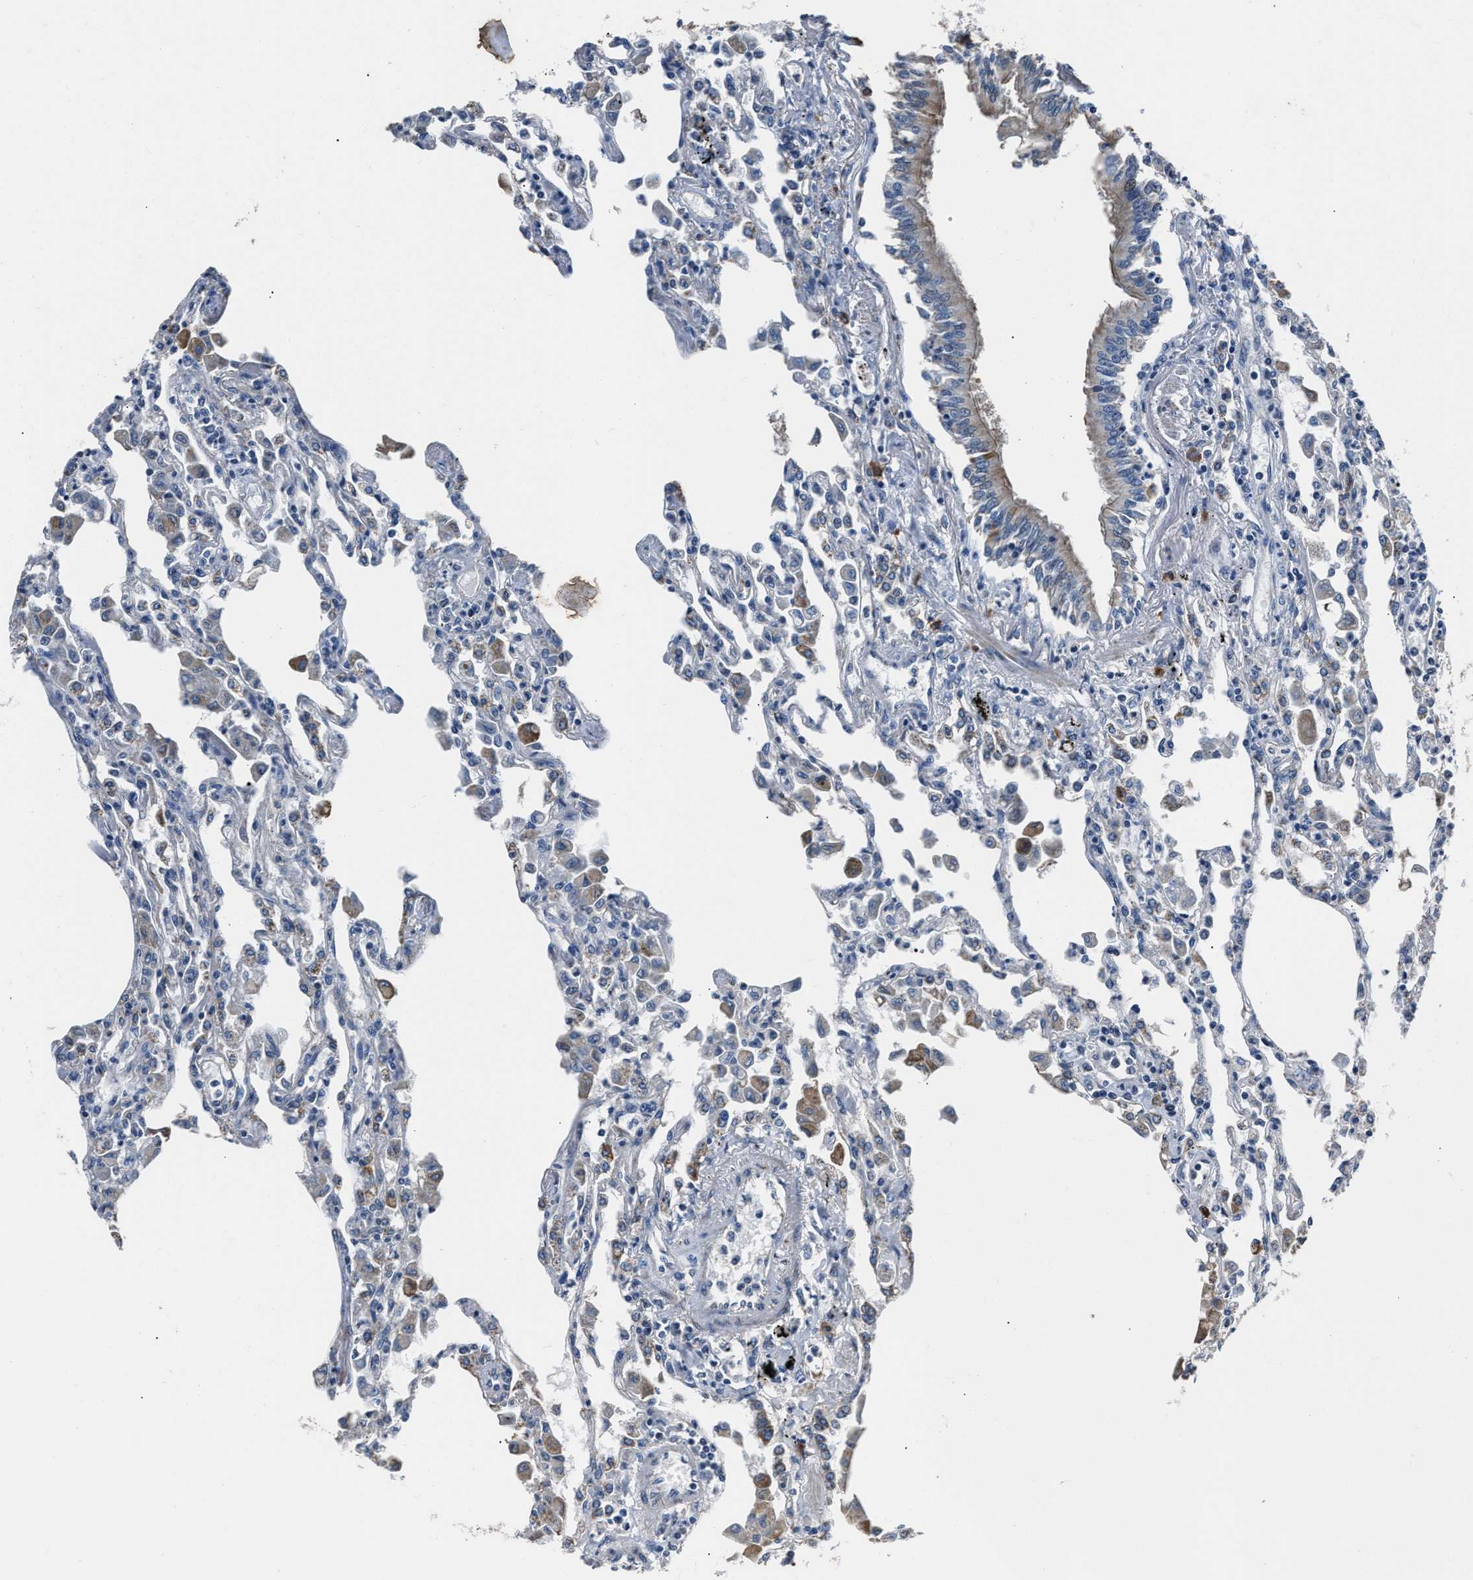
{"staining": {"intensity": "negative", "quantity": "none", "location": "none"}, "tissue": "lung", "cell_type": "Alveolar cells", "image_type": "normal", "snomed": [{"axis": "morphology", "description": "Normal tissue, NOS"}, {"axis": "topography", "description": "Bronchus"}, {"axis": "topography", "description": "Lung"}], "caption": "This is an IHC histopathology image of benign human lung. There is no positivity in alveolar cells.", "gene": "NSUN5", "patient": {"sex": "female", "age": 49}}